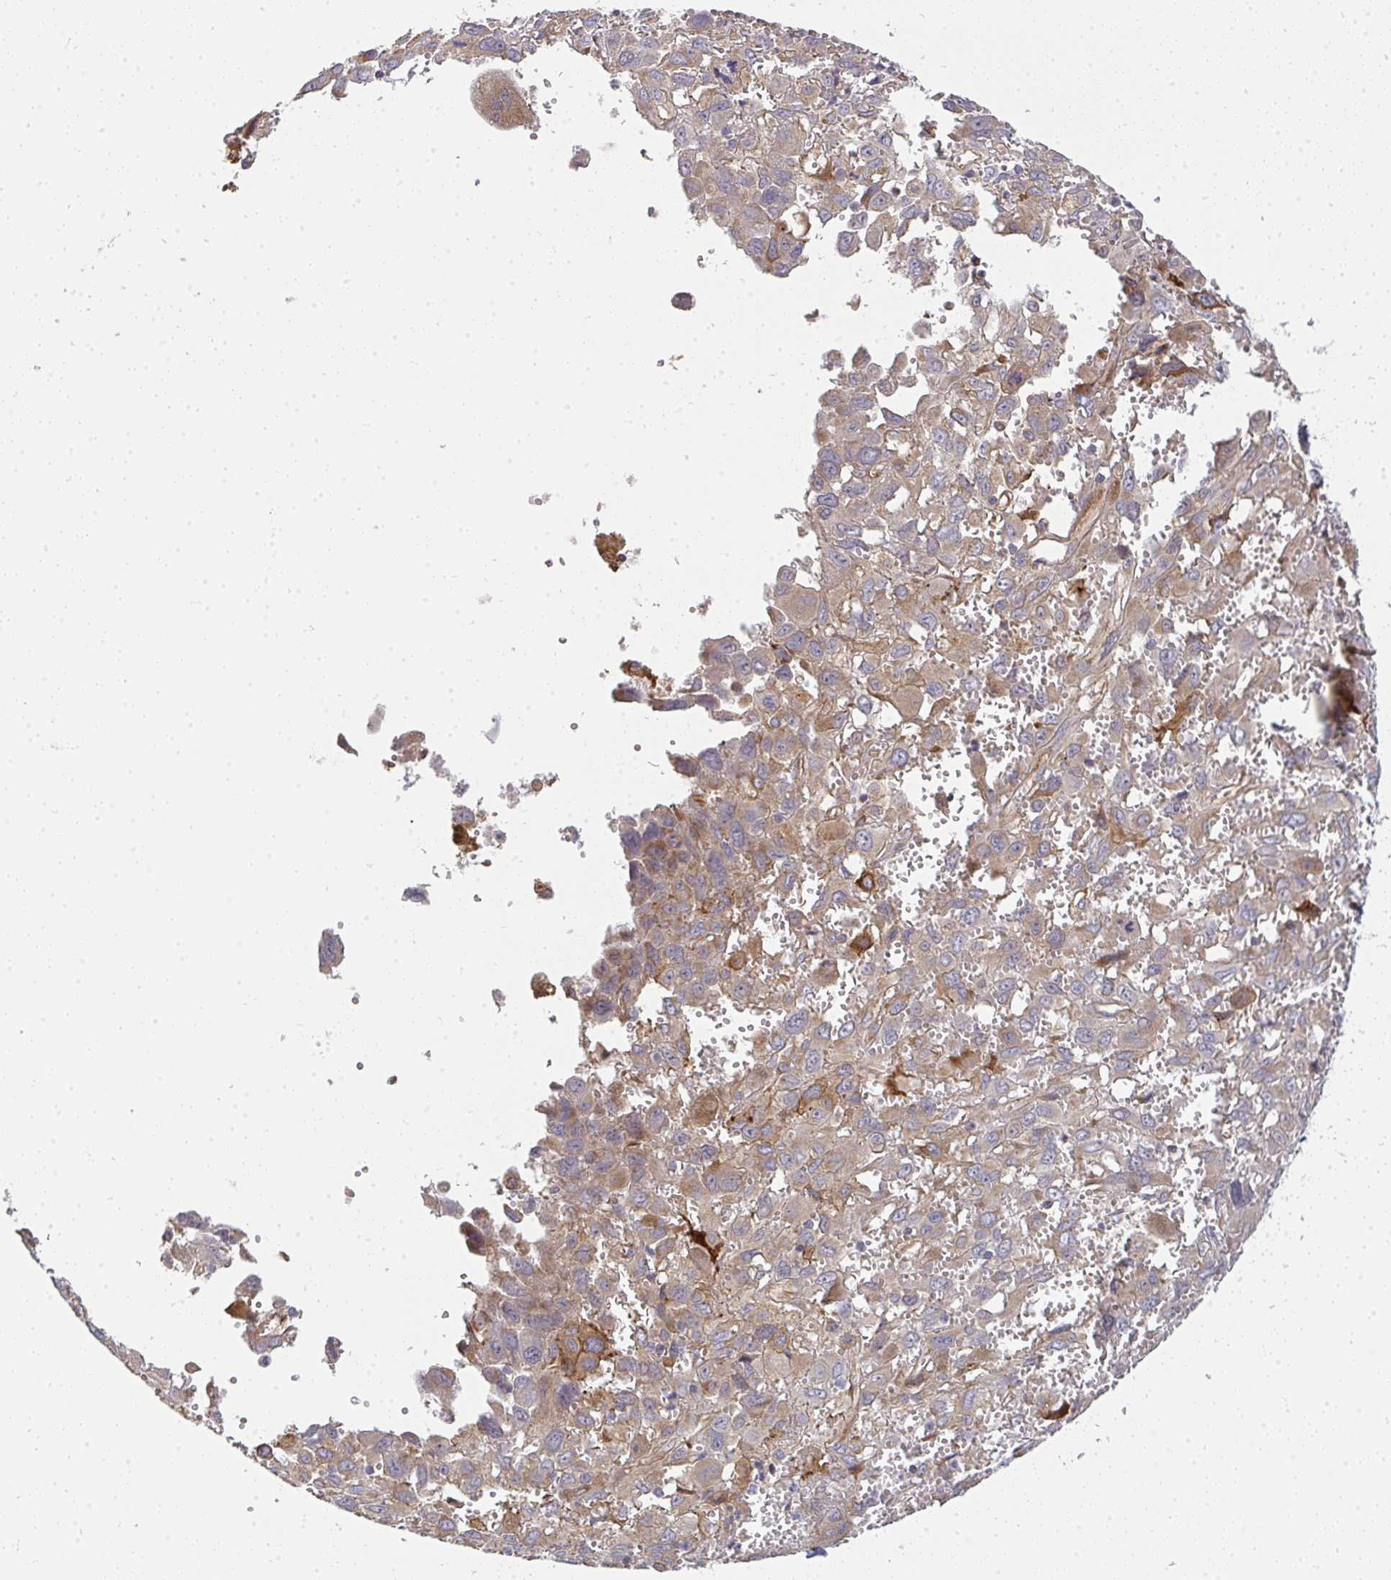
{"staining": {"intensity": "weak", "quantity": "25%-75%", "location": "cytoplasmic/membranous"}, "tissue": "pancreatic cancer", "cell_type": "Tumor cells", "image_type": "cancer", "snomed": [{"axis": "morphology", "description": "Adenocarcinoma, NOS"}, {"axis": "topography", "description": "Pancreas"}], "caption": "Brown immunohistochemical staining in adenocarcinoma (pancreatic) shows weak cytoplasmic/membranous expression in approximately 25%-75% of tumor cells. Nuclei are stained in blue.", "gene": "B4GALT6", "patient": {"sex": "female", "age": 47}}